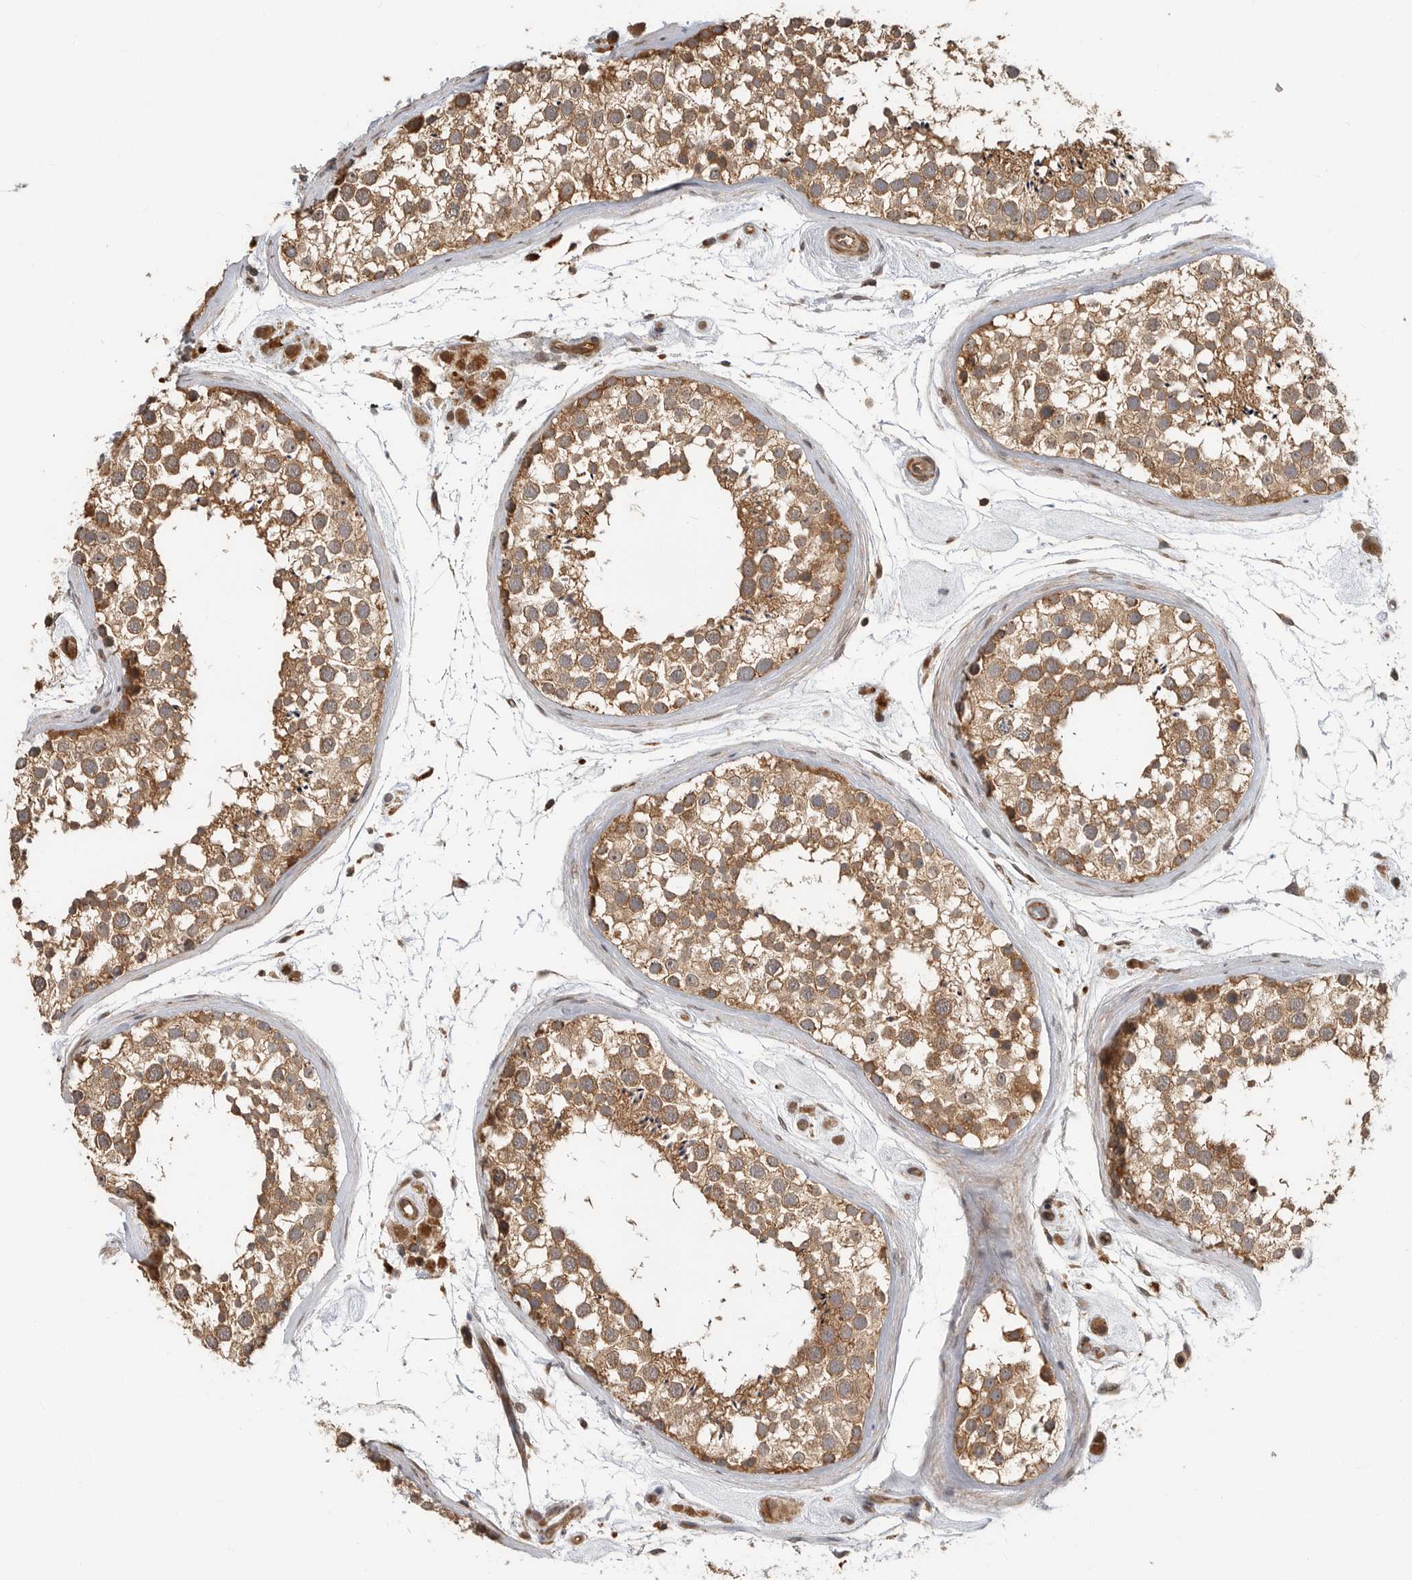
{"staining": {"intensity": "moderate", "quantity": ">75%", "location": "cytoplasmic/membranous"}, "tissue": "testis", "cell_type": "Cells in seminiferous ducts", "image_type": "normal", "snomed": [{"axis": "morphology", "description": "Normal tissue, NOS"}, {"axis": "topography", "description": "Testis"}], "caption": "Immunohistochemical staining of benign testis reveals medium levels of moderate cytoplasmic/membranous positivity in approximately >75% of cells in seminiferous ducts.", "gene": "STRAP", "patient": {"sex": "male", "age": 46}}